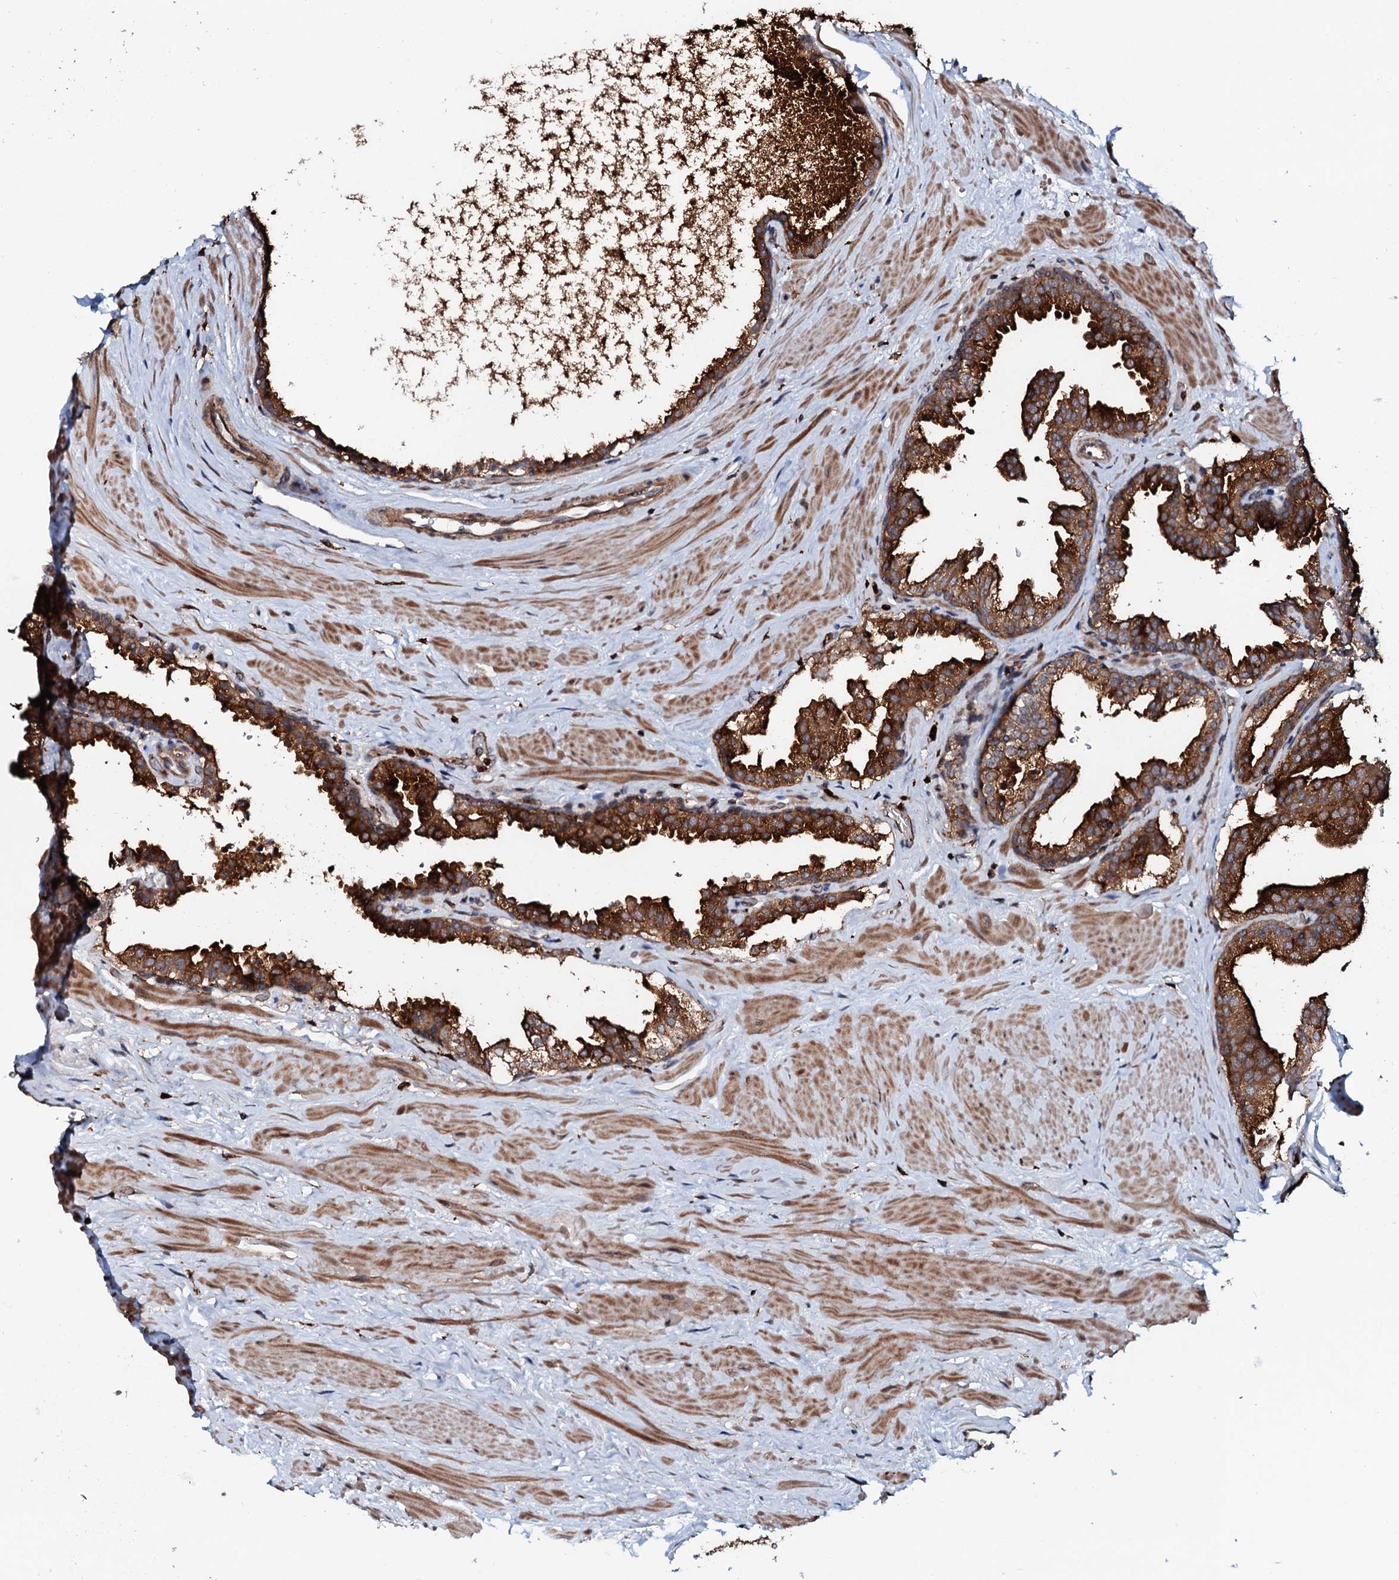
{"staining": {"intensity": "strong", "quantity": ">75%", "location": "cytoplasmic/membranous"}, "tissue": "prostate", "cell_type": "Glandular cells", "image_type": "normal", "snomed": [{"axis": "morphology", "description": "Normal tissue, NOS"}, {"axis": "topography", "description": "Prostate"}], "caption": "Immunohistochemical staining of unremarkable prostate demonstrates high levels of strong cytoplasmic/membranous positivity in about >75% of glandular cells. The staining was performed using DAB (3,3'-diaminobenzidine), with brown indicating positive protein expression. Nuclei are stained blue with hematoxylin.", "gene": "VAMP8", "patient": {"sex": "male", "age": 48}}